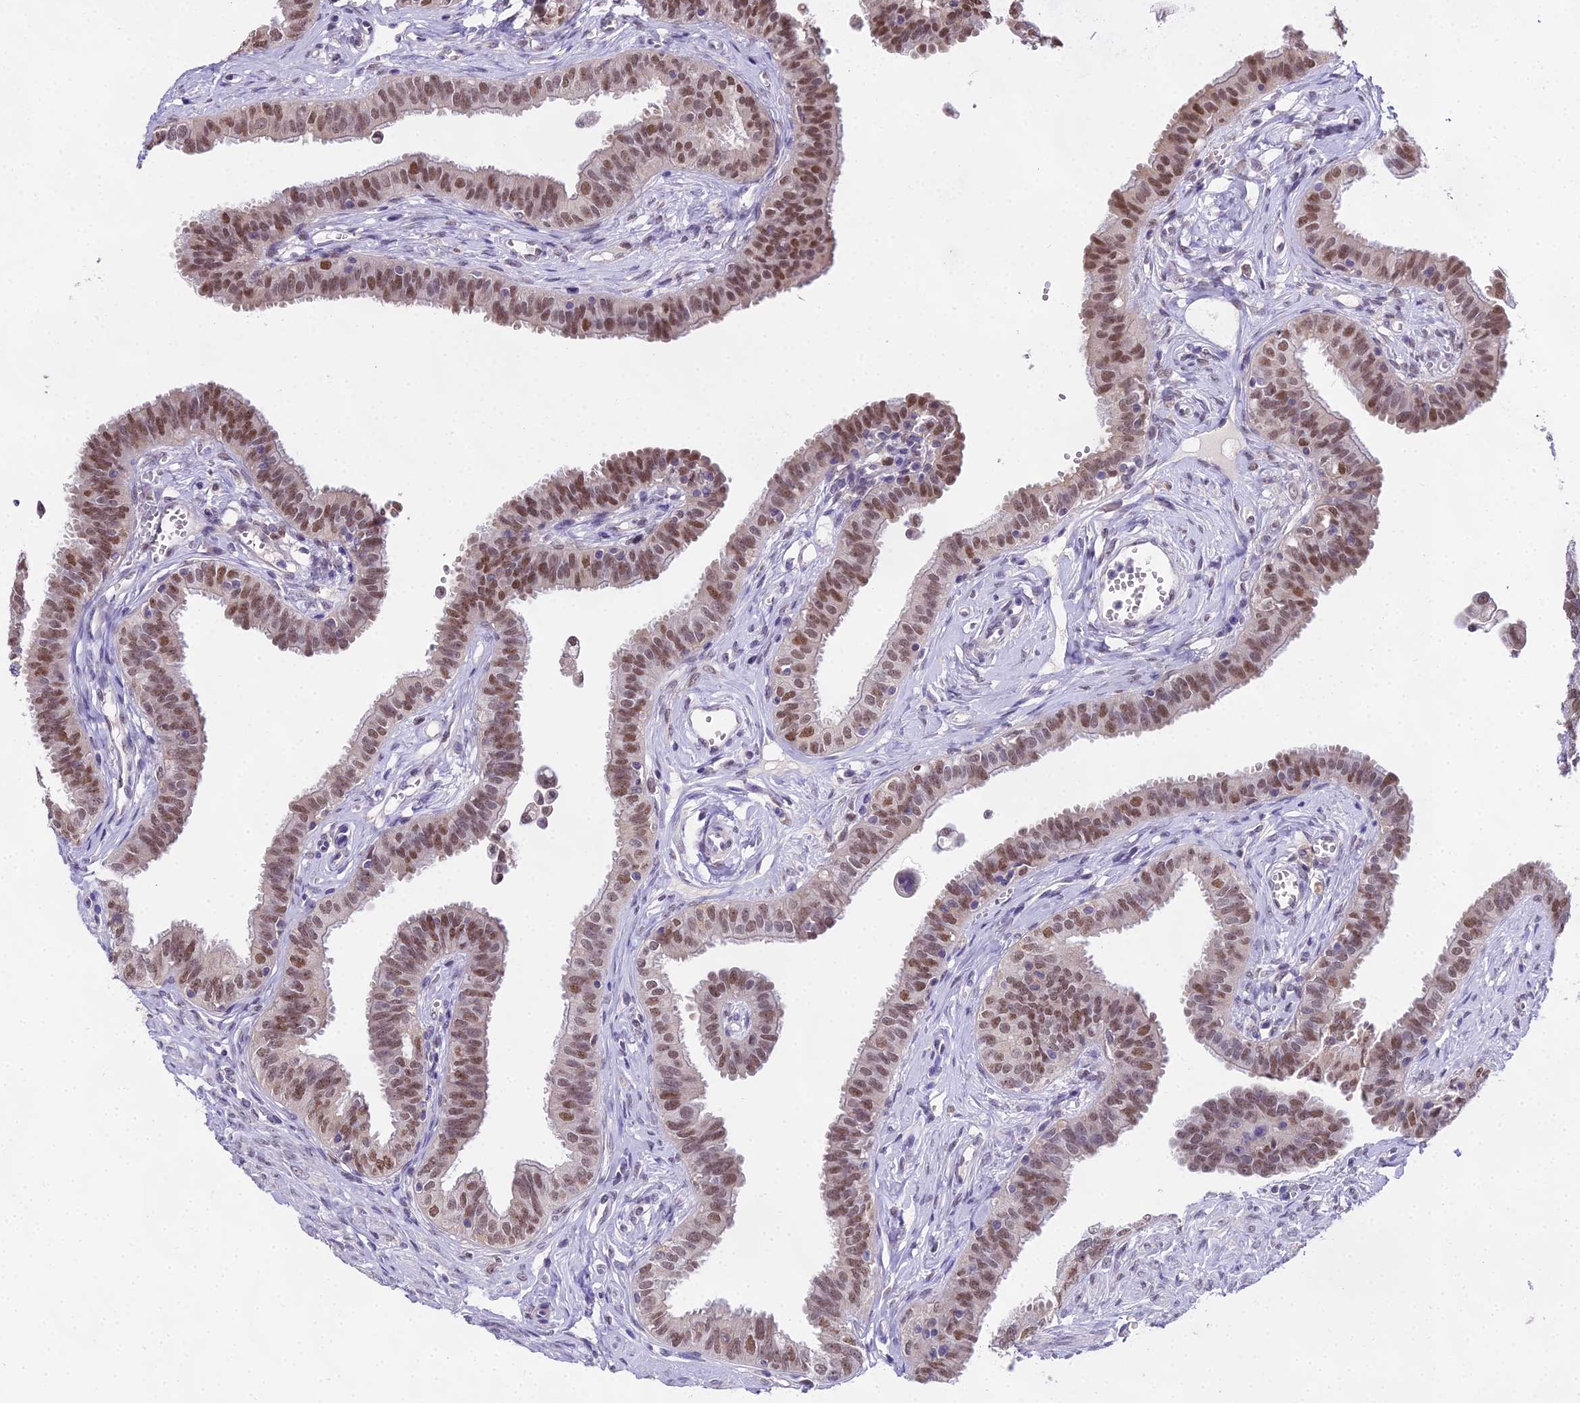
{"staining": {"intensity": "moderate", "quantity": "25%-75%", "location": "nuclear"}, "tissue": "fallopian tube", "cell_type": "Glandular cells", "image_type": "normal", "snomed": [{"axis": "morphology", "description": "Normal tissue, NOS"}, {"axis": "morphology", "description": "Carcinoma, NOS"}, {"axis": "topography", "description": "Fallopian tube"}, {"axis": "topography", "description": "Ovary"}], "caption": "About 25%-75% of glandular cells in benign human fallopian tube show moderate nuclear protein expression as visualized by brown immunohistochemical staining.", "gene": "MAT2A", "patient": {"sex": "female", "age": 59}}